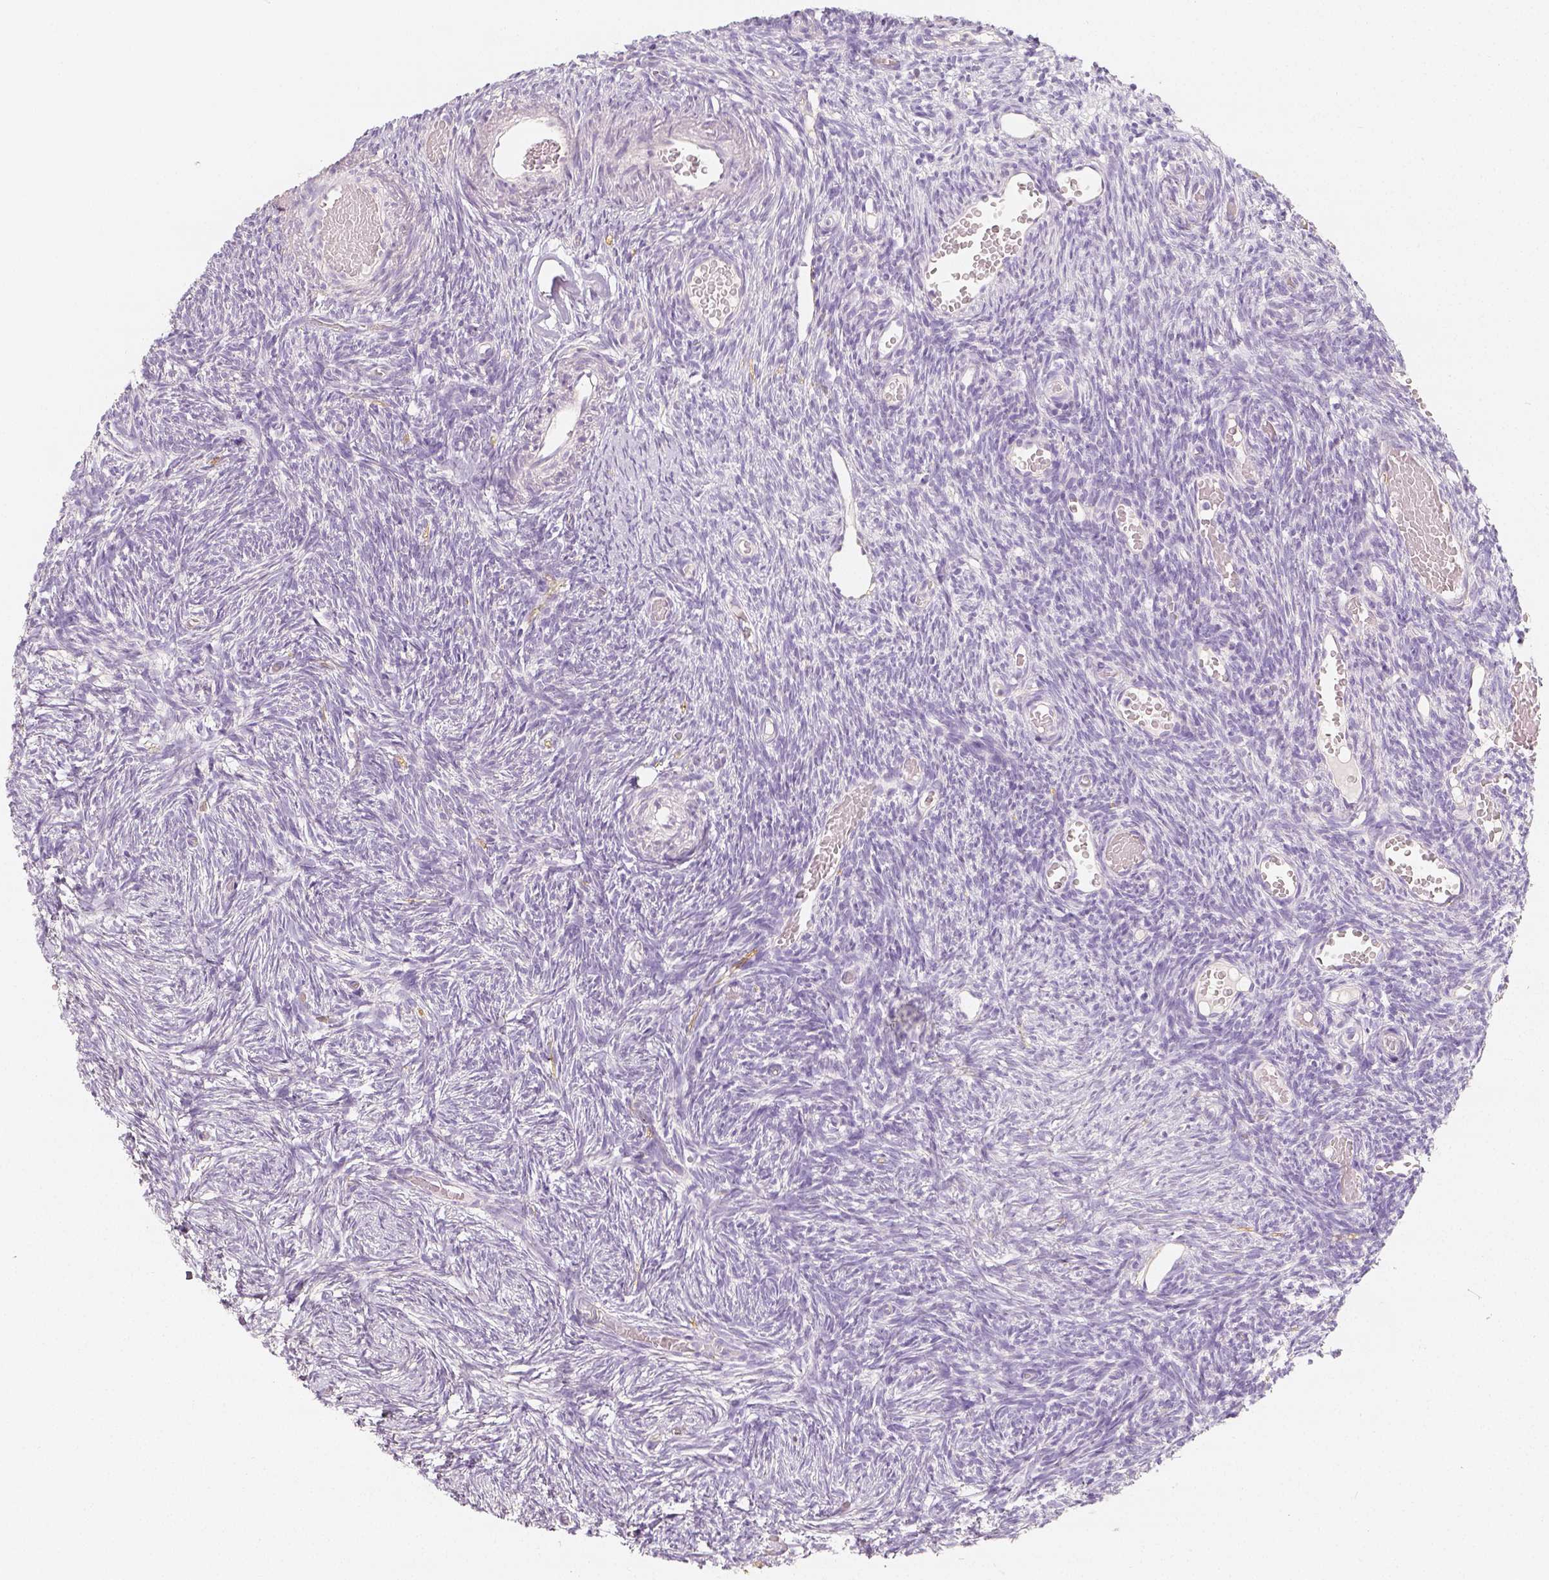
{"staining": {"intensity": "negative", "quantity": "none", "location": "none"}, "tissue": "ovary", "cell_type": "Follicle cells", "image_type": "normal", "snomed": [{"axis": "morphology", "description": "Normal tissue, NOS"}, {"axis": "topography", "description": "Ovary"}], "caption": "Protein analysis of unremarkable ovary exhibits no significant expression in follicle cells.", "gene": "THY1", "patient": {"sex": "female", "age": 39}}